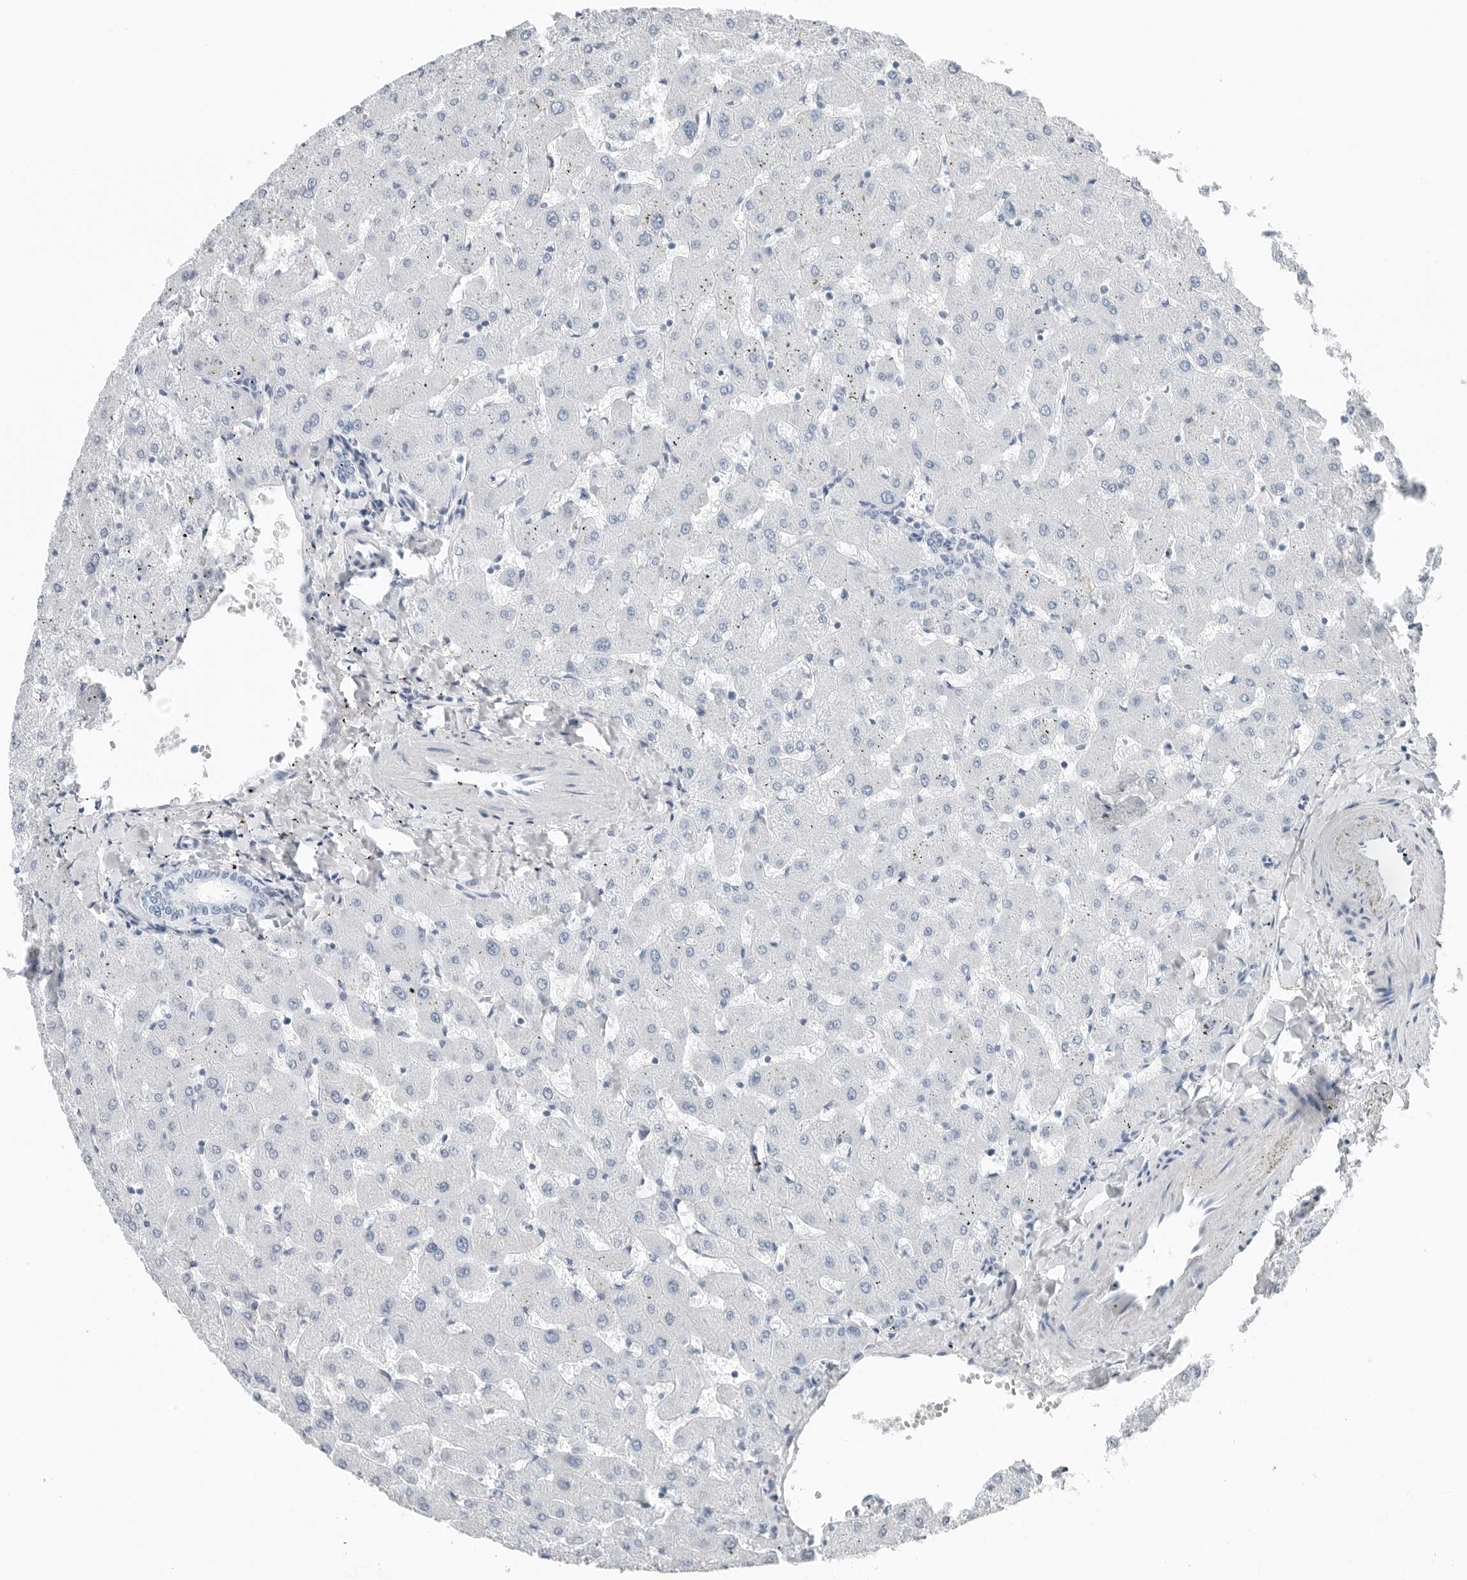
{"staining": {"intensity": "negative", "quantity": "none", "location": "none"}, "tissue": "liver", "cell_type": "Cholangiocytes", "image_type": "normal", "snomed": [{"axis": "morphology", "description": "Normal tissue, NOS"}, {"axis": "topography", "description": "Liver"}], "caption": "Liver was stained to show a protein in brown. There is no significant expression in cholangiocytes. (DAB (3,3'-diaminobenzidine) immunohistochemistry with hematoxylin counter stain).", "gene": "SLPI", "patient": {"sex": "female", "age": 63}}